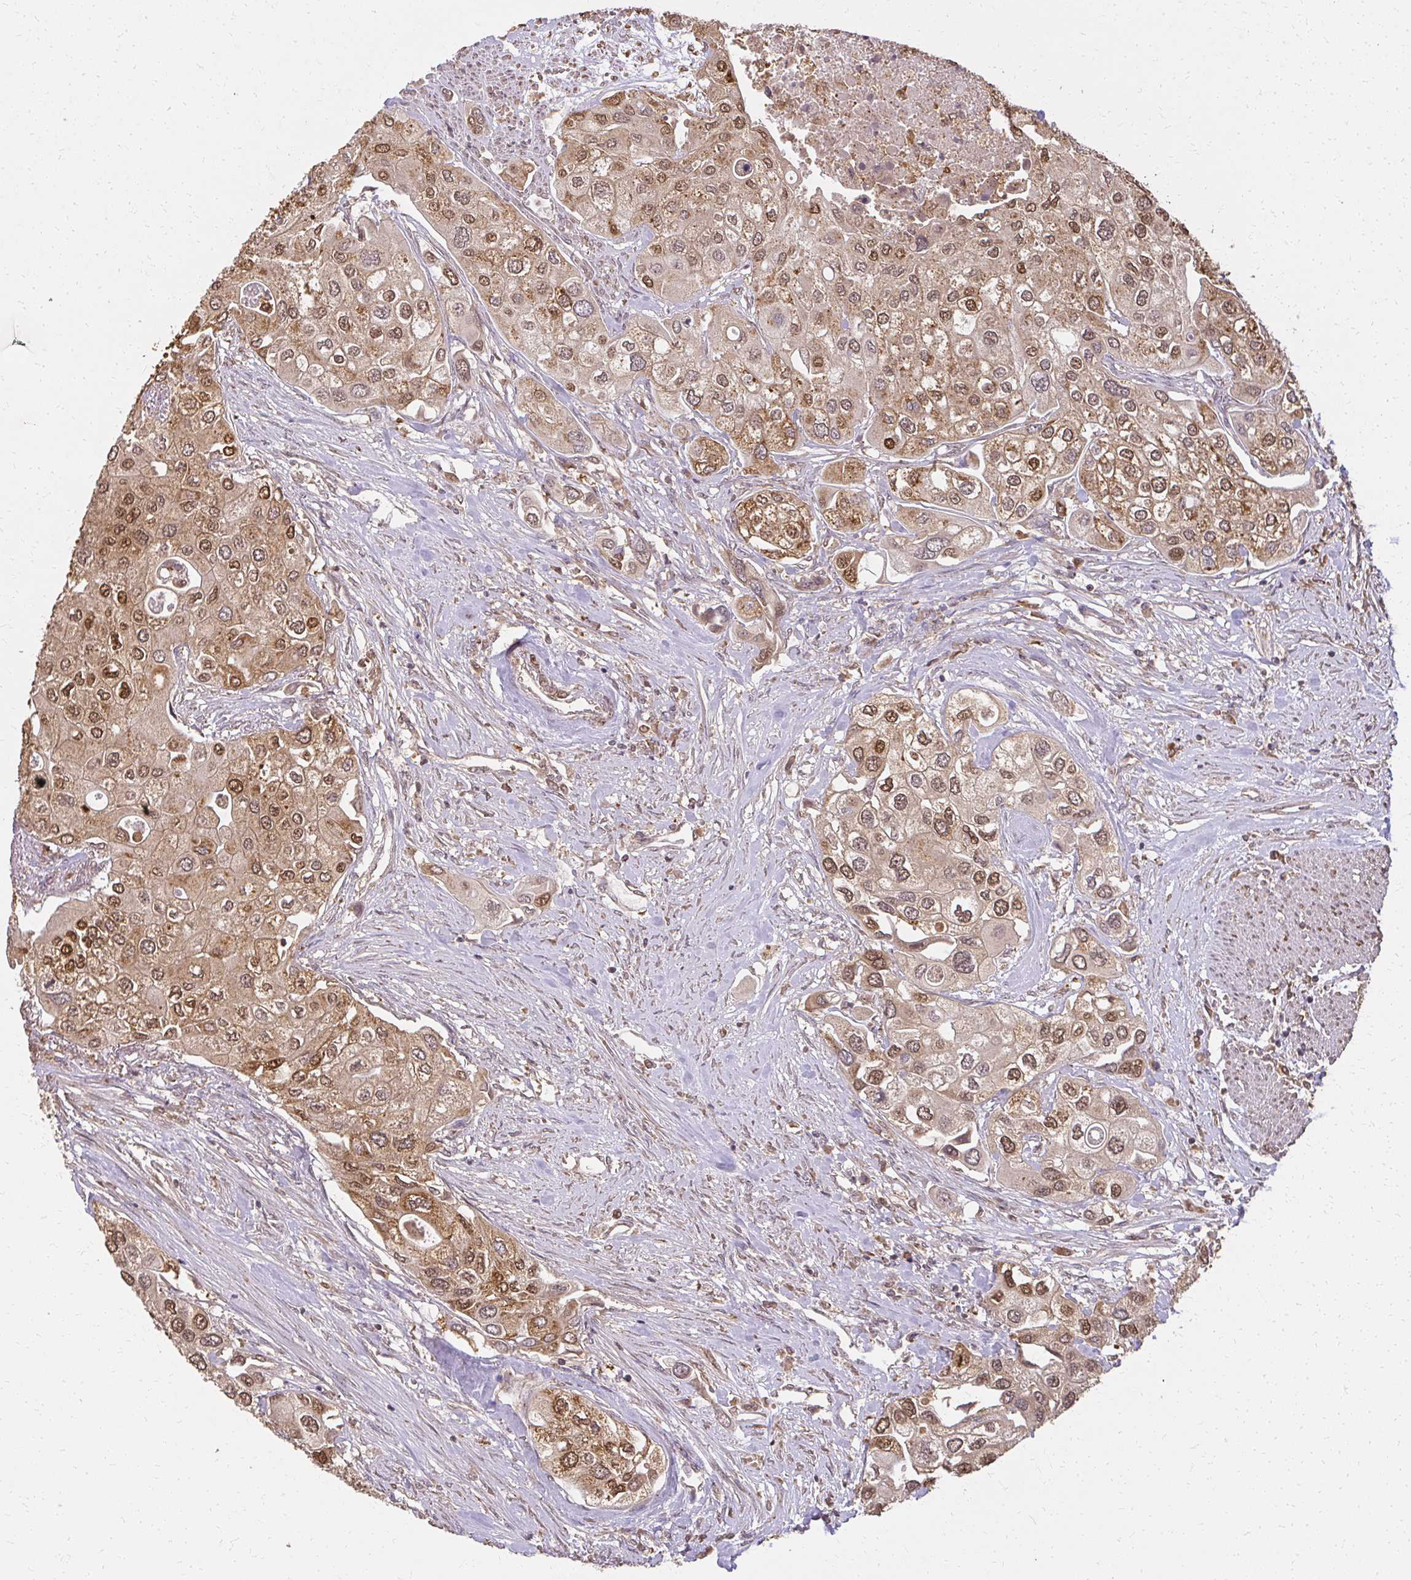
{"staining": {"intensity": "moderate", "quantity": ">75%", "location": "cytoplasmic/membranous,nuclear"}, "tissue": "urothelial cancer", "cell_type": "Tumor cells", "image_type": "cancer", "snomed": [{"axis": "morphology", "description": "Urothelial carcinoma, High grade"}, {"axis": "topography", "description": "Urinary bladder"}], "caption": "Protein expression analysis of human urothelial cancer reveals moderate cytoplasmic/membranous and nuclear staining in approximately >75% of tumor cells.", "gene": "LARS2", "patient": {"sex": "male", "age": 64}}